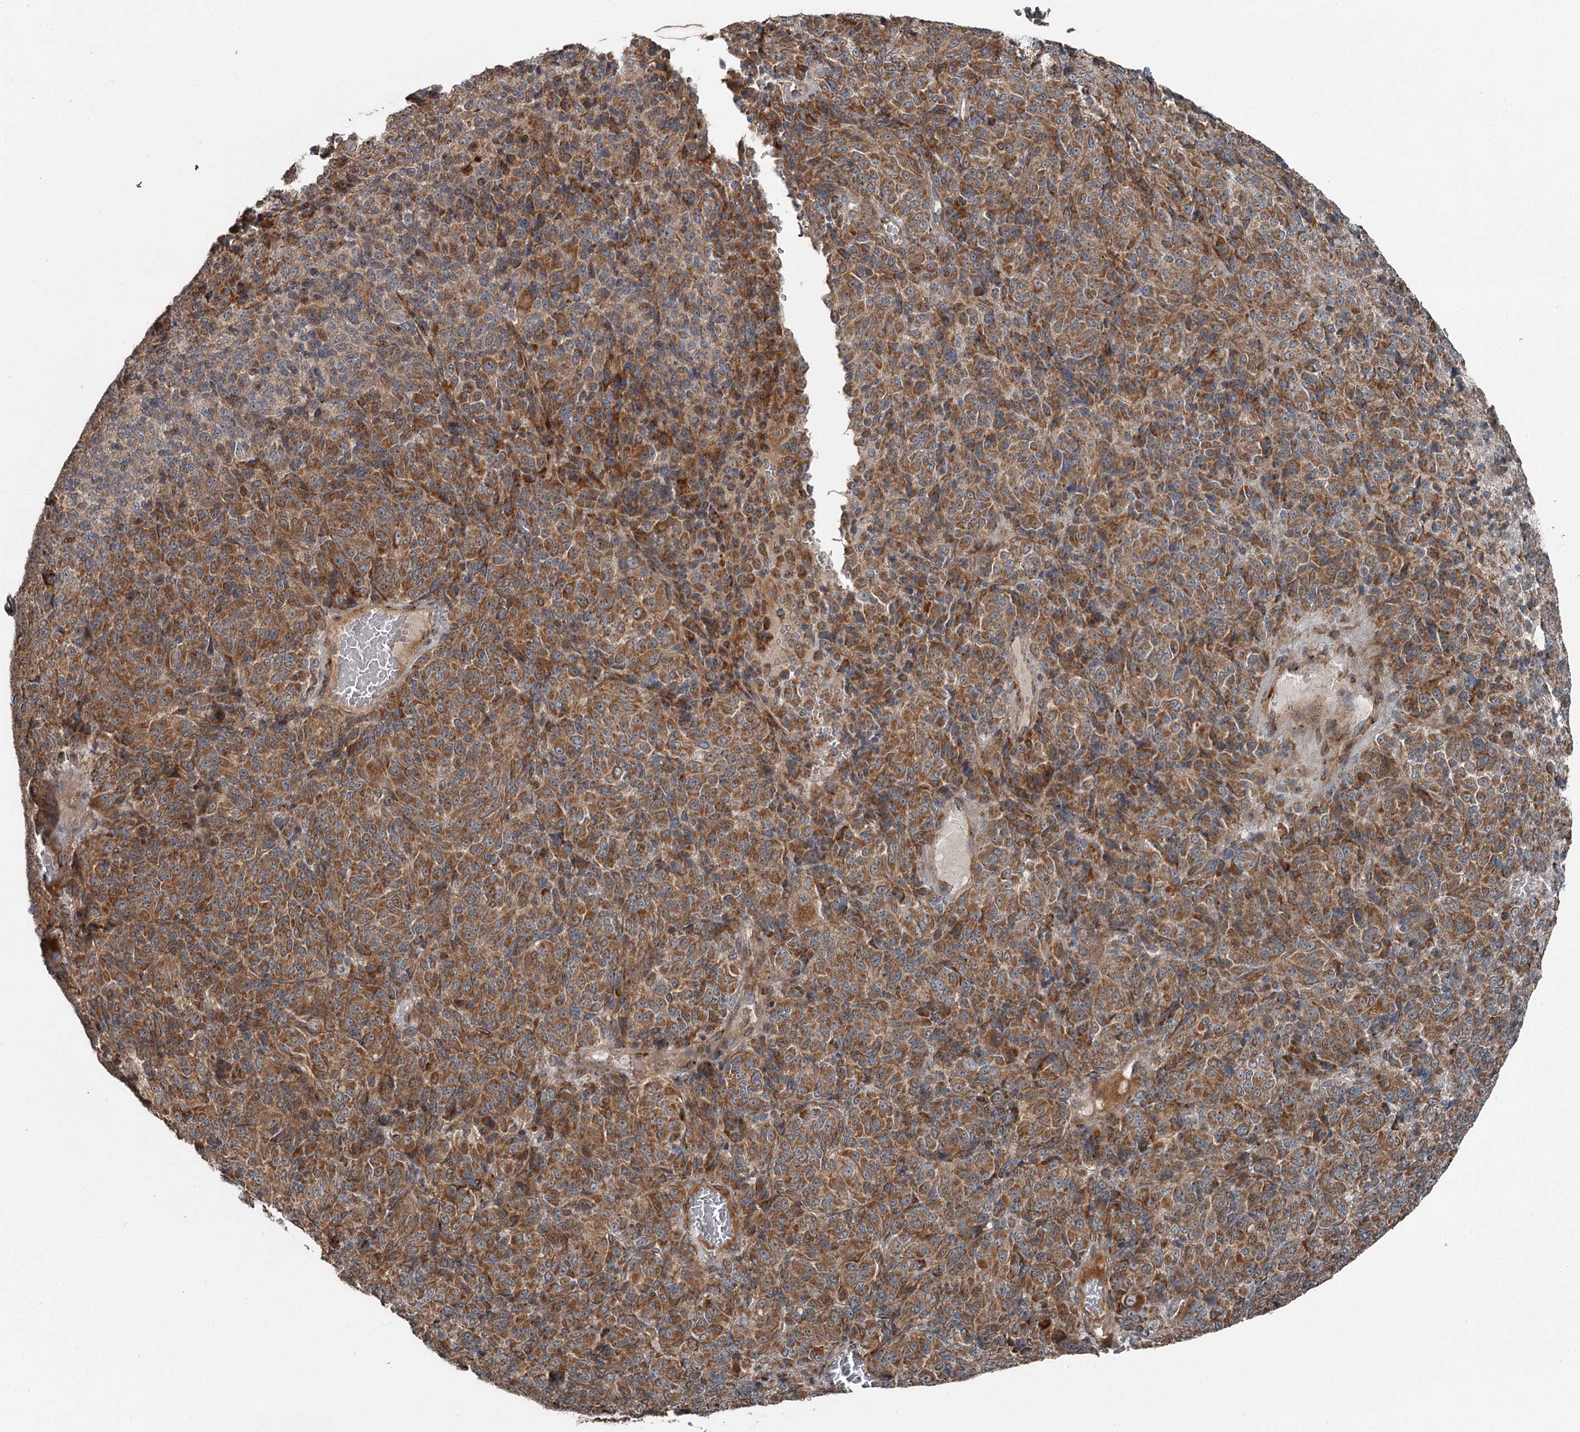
{"staining": {"intensity": "moderate", "quantity": ">75%", "location": "cytoplasmic/membranous"}, "tissue": "melanoma", "cell_type": "Tumor cells", "image_type": "cancer", "snomed": [{"axis": "morphology", "description": "Malignant melanoma, Metastatic site"}, {"axis": "topography", "description": "Brain"}], "caption": "A micrograph of melanoma stained for a protein demonstrates moderate cytoplasmic/membranous brown staining in tumor cells.", "gene": "RASSF8", "patient": {"sex": "female", "age": 56}}